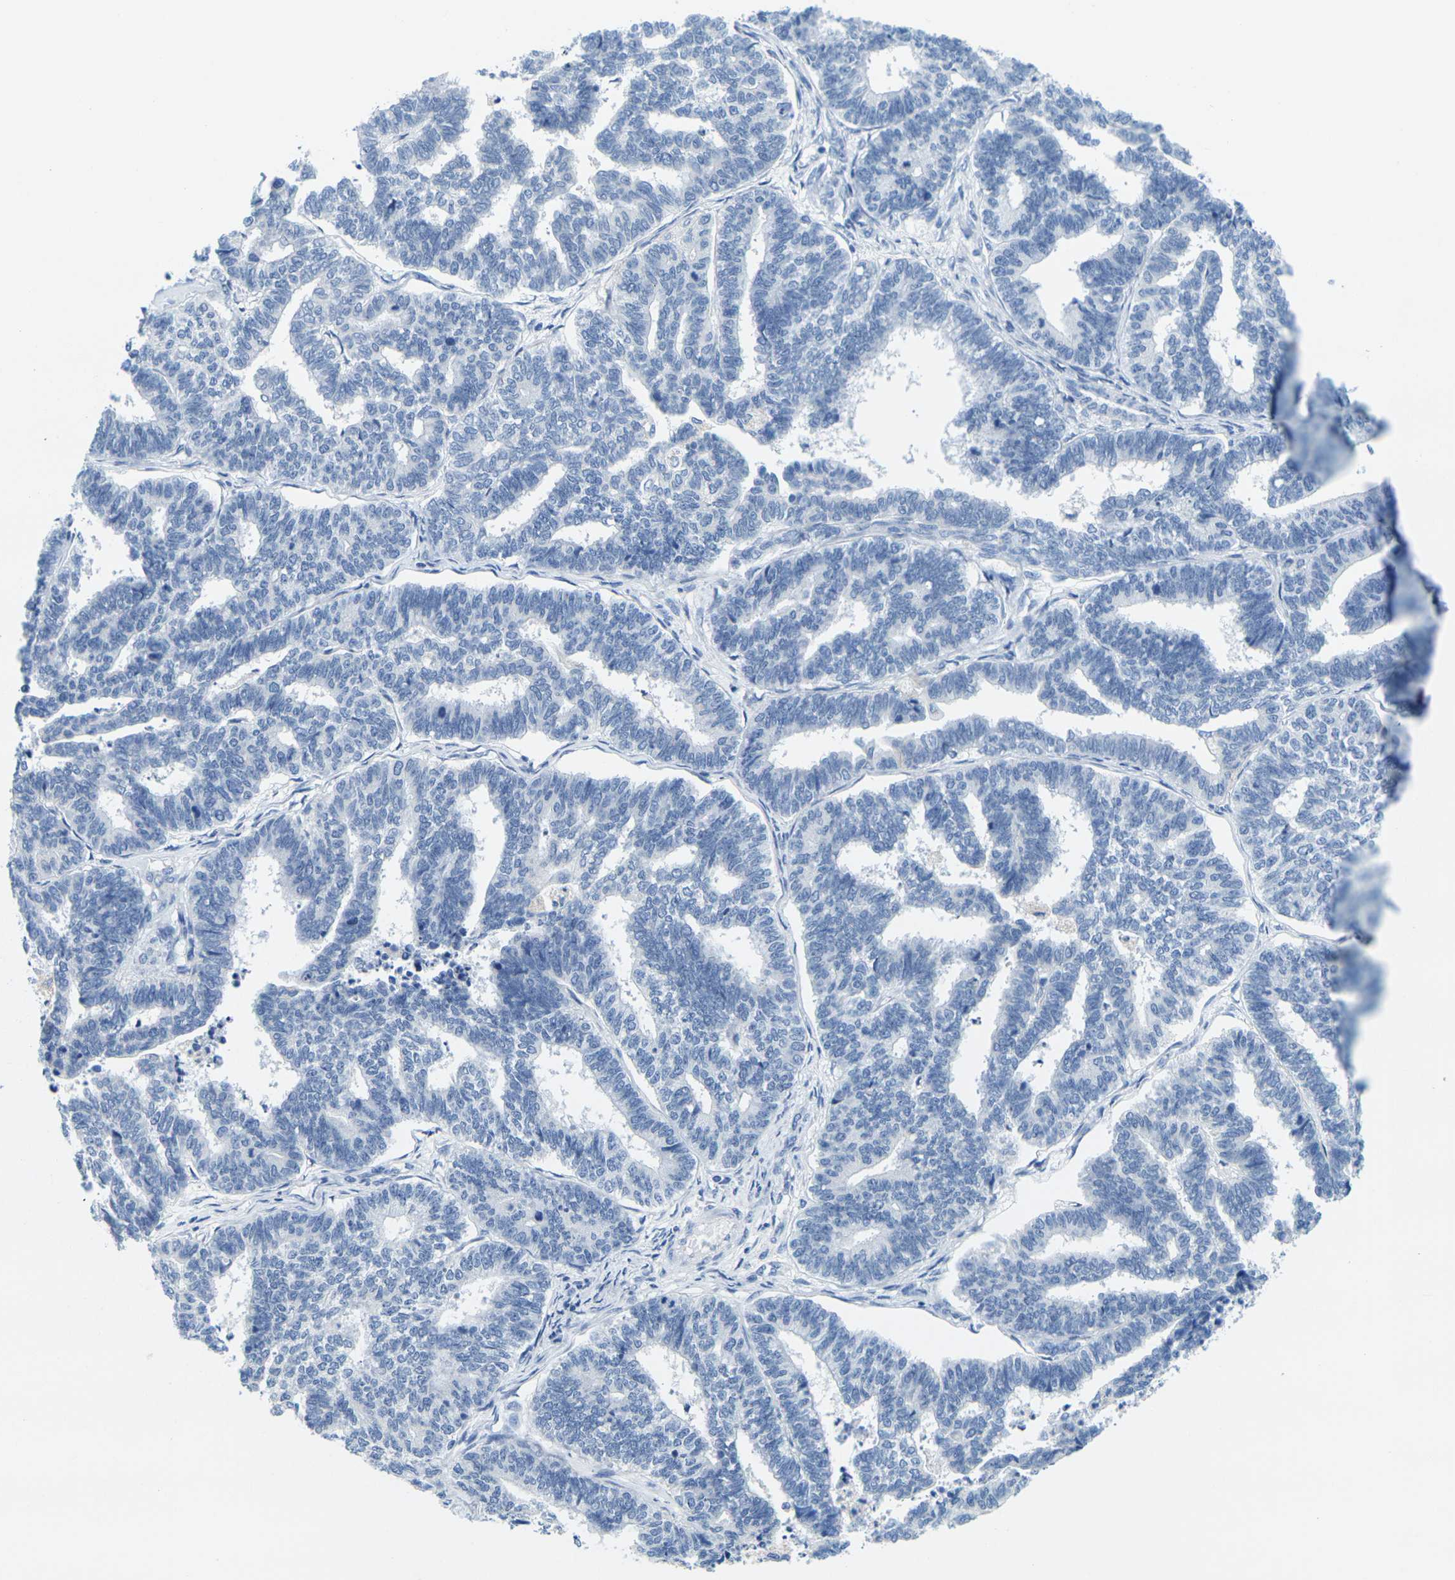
{"staining": {"intensity": "negative", "quantity": "none", "location": "none"}, "tissue": "endometrial cancer", "cell_type": "Tumor cells", "image_type": "cancer", "snomed": [{"axis": "morphology", "description": "Adenocarcinoma, NOS"}, {"axis": "topography", "description": "Endometrium"}], "caption": "IHC photomicrograph of human endometrial cancer (adenocarcinoma) stained for a protein (brown), which shows no expression in tumor cells.", "gene": "FAM3D", "patient": {"sex": "female", "age": 70}}